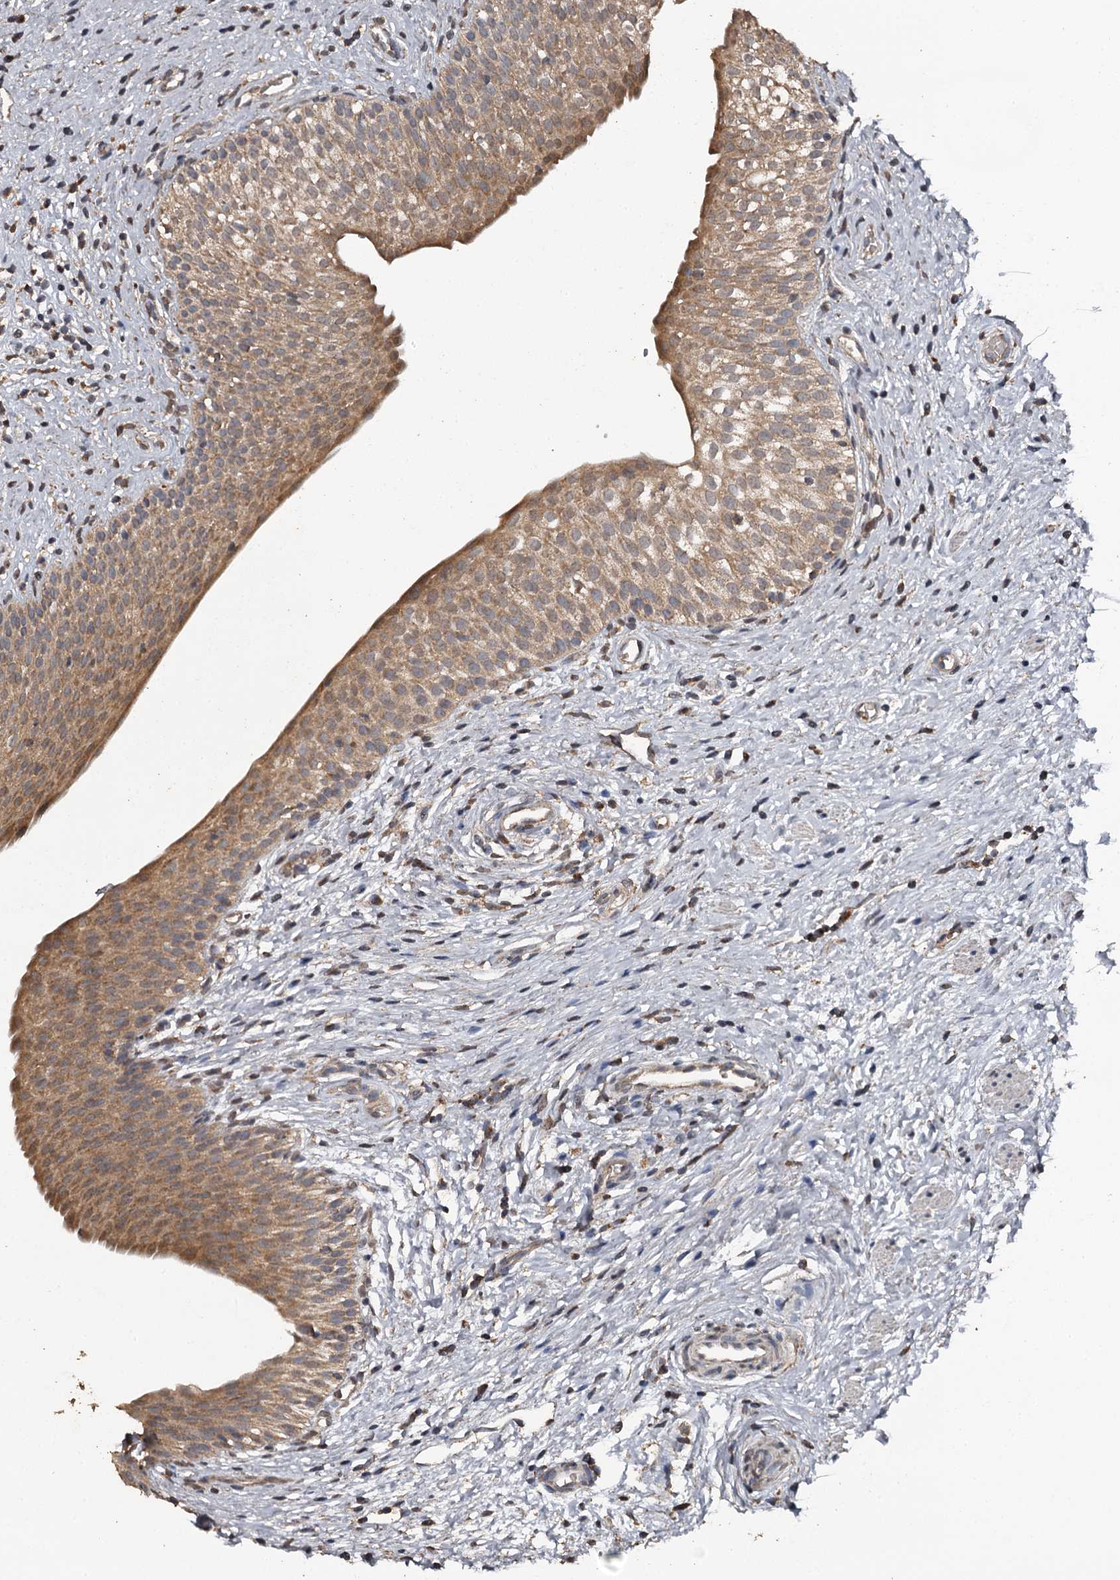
{"staining": {"intensity": "moderate", "quantity": ">75%", "location": "cytoplasmic/membranous"}, "tissue": "urinary bladder", "cell_type": "Urothelial cells", "image_type": "normal", "snomed": [{"axis": "morphology", "description": "Normal tissue, NOS"}, {"axis": "topography", "description": "Urinary bladder"}], "caption": "IHC staining of normal urinary bladder, which exhibits medium levels of moderate cytoplasmic/membranous staining in approximately >75% of urothelial cells indicating moderate cytoplasmic/membranous protein expression. The staining was performed using DAB (brown) for protein detection and nuclei were counterstained in hematoxylin (blue).", "gene": "WIPI1", "patient": {"sex": "male", "age": 1}}